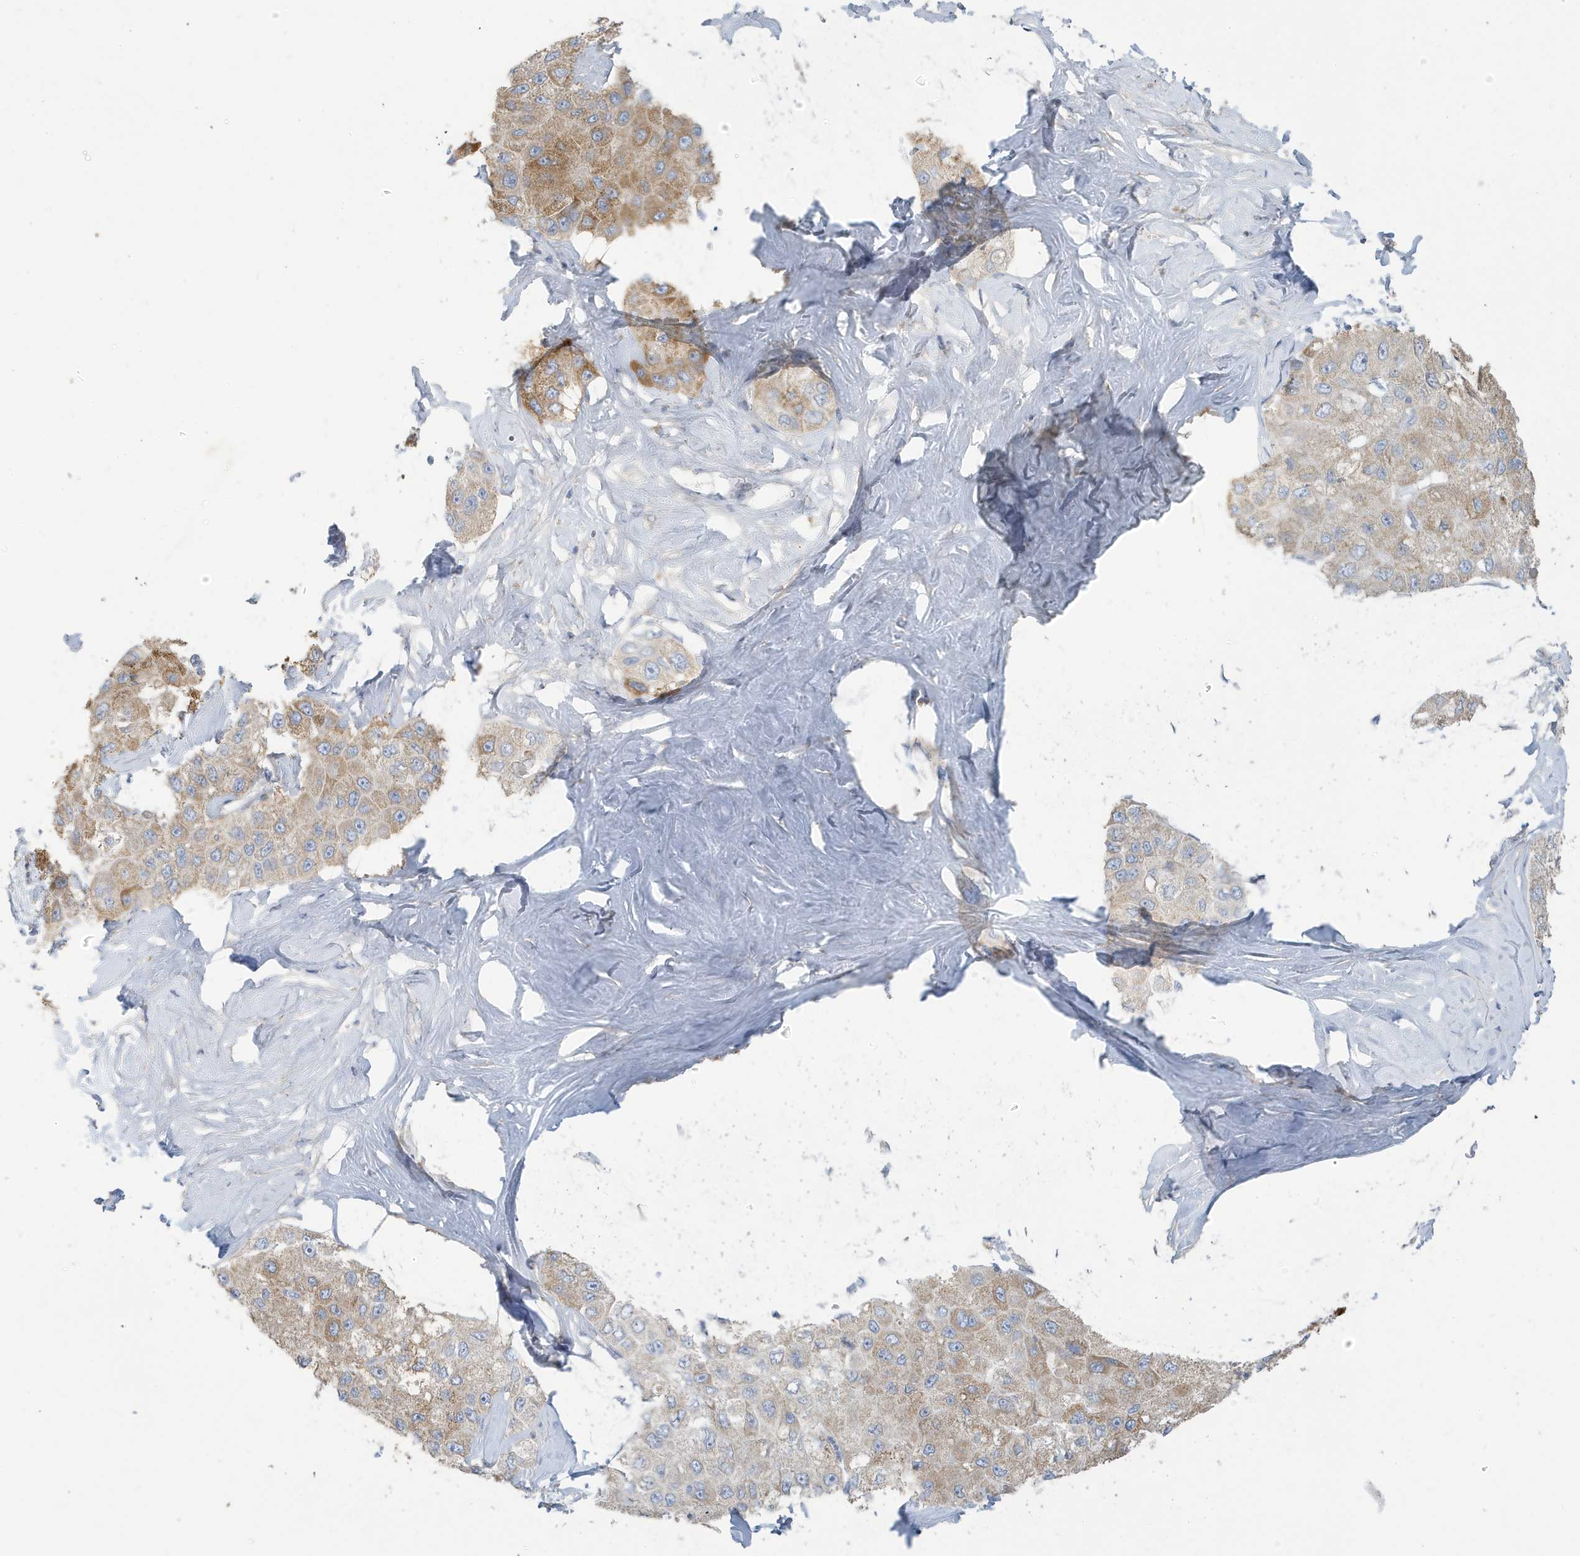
{"staining": {"intensity": "moderate", "quantity": ">75%", "location": "cytoplasmic/membranous"}, "tissue": "liver cancer", "cell_type": "Tumor cells", "image_type": "cancer", "snomed": [{"axis": "morphology", "description": "Carcinoma, Hepatocellular, NOS"}, {"axis": "topography", "description": "Liver"}], "caption": "Protein staining of liver hepatocellular carcinoma tissue reveals moderate cytoplasmic/membranous expression in approximately >75% of tumor cells.", "gene": "ATP13A5", "patient": {"sex": "male", "age": 80}}